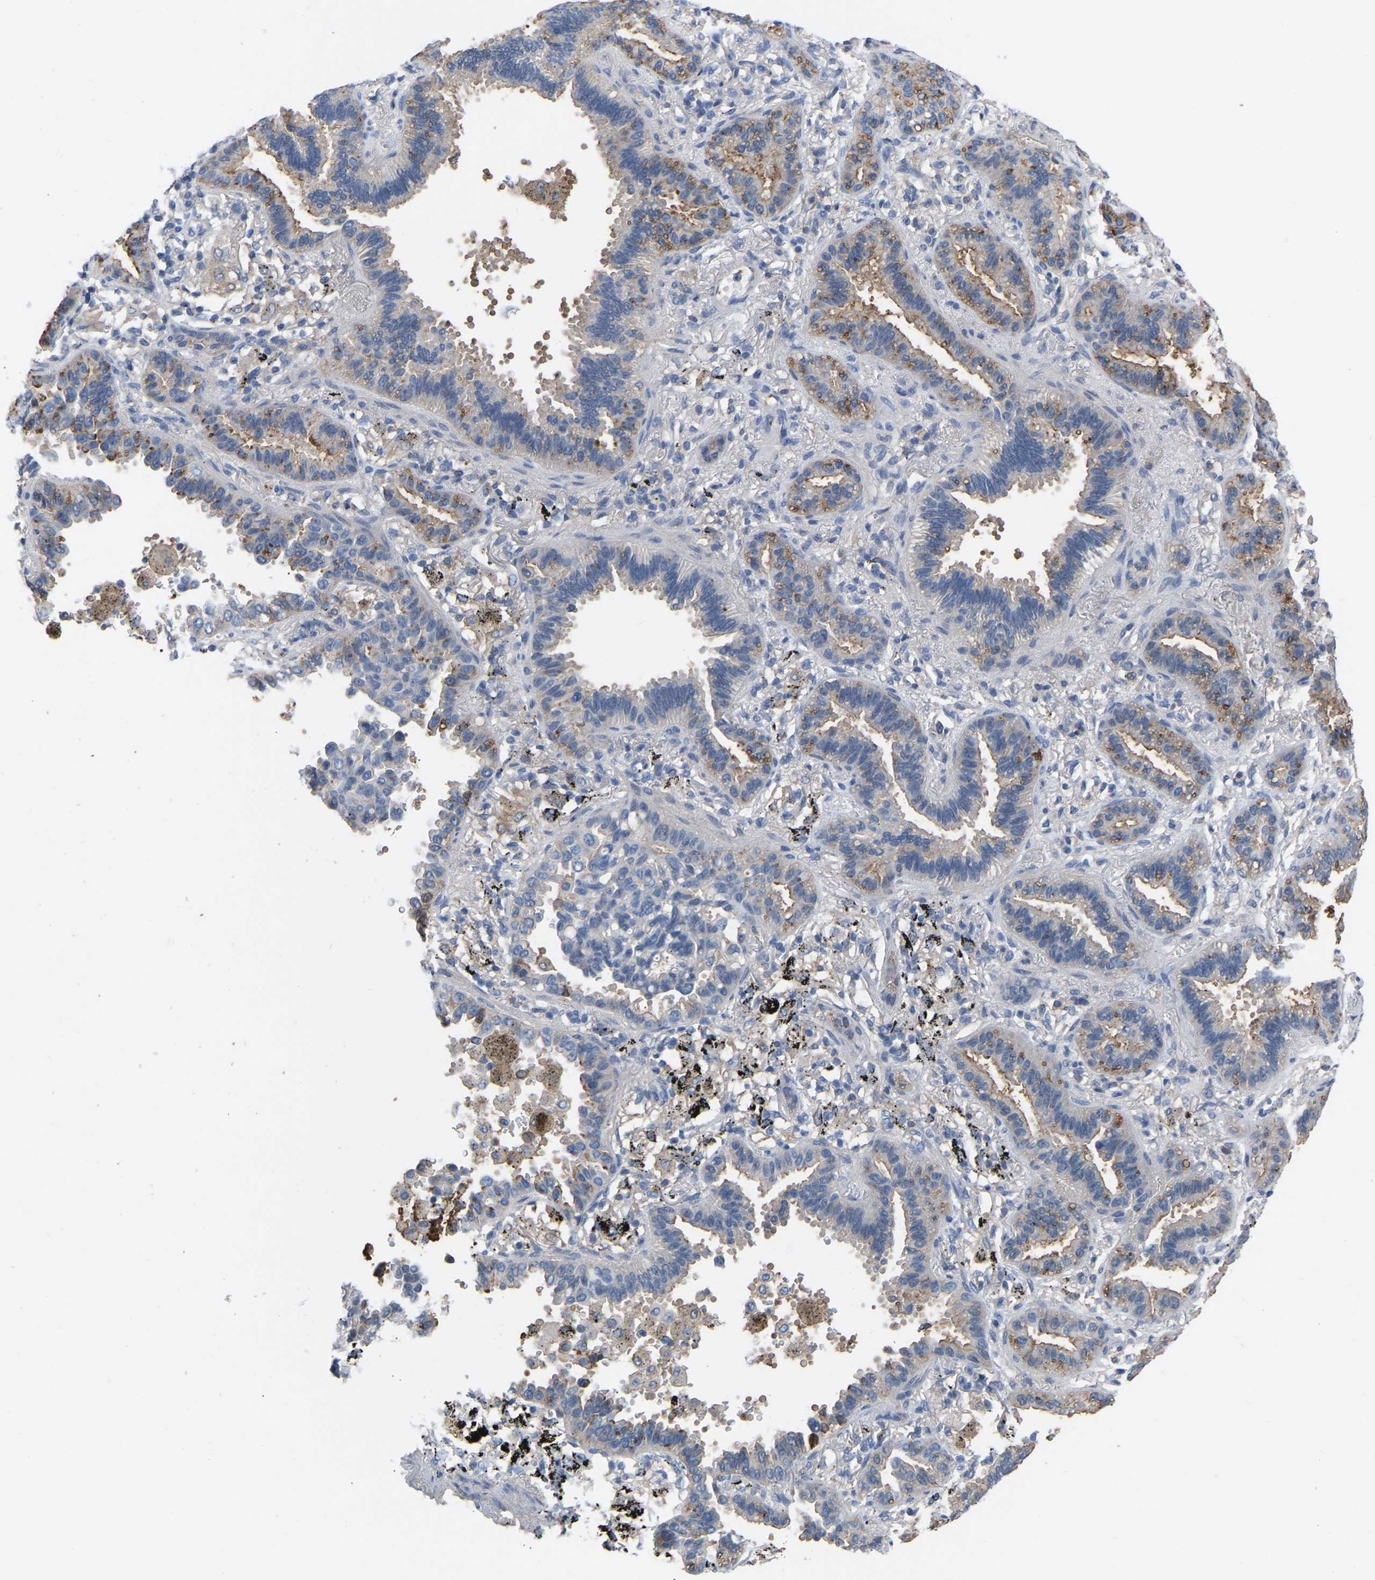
{"staining": {"intensity": "moderate", "quantity": "25%-75%", "location": "cytoplasmic/membranous"}, "tissue": "lung cancer", "cell_type": "Tumor cells", "image_type": "cancer", "snomed": [{"axis": "morphology", "description": "Normal tissue, NOS"}, {"axis": "morphology", "description": "Adenocarcinoma, NOS"}, {"axis": "topography", "description": "Lung"}], "caption": "Adenocarcinoma (lung) was stained to show a protein in brown. There is medium levels of moderate cytoplasmic/membranous positivity in approximately 25%-75% of tumor cells.", "gene": "ZNF449", "patient": {"sex": "male", "age": 59}}